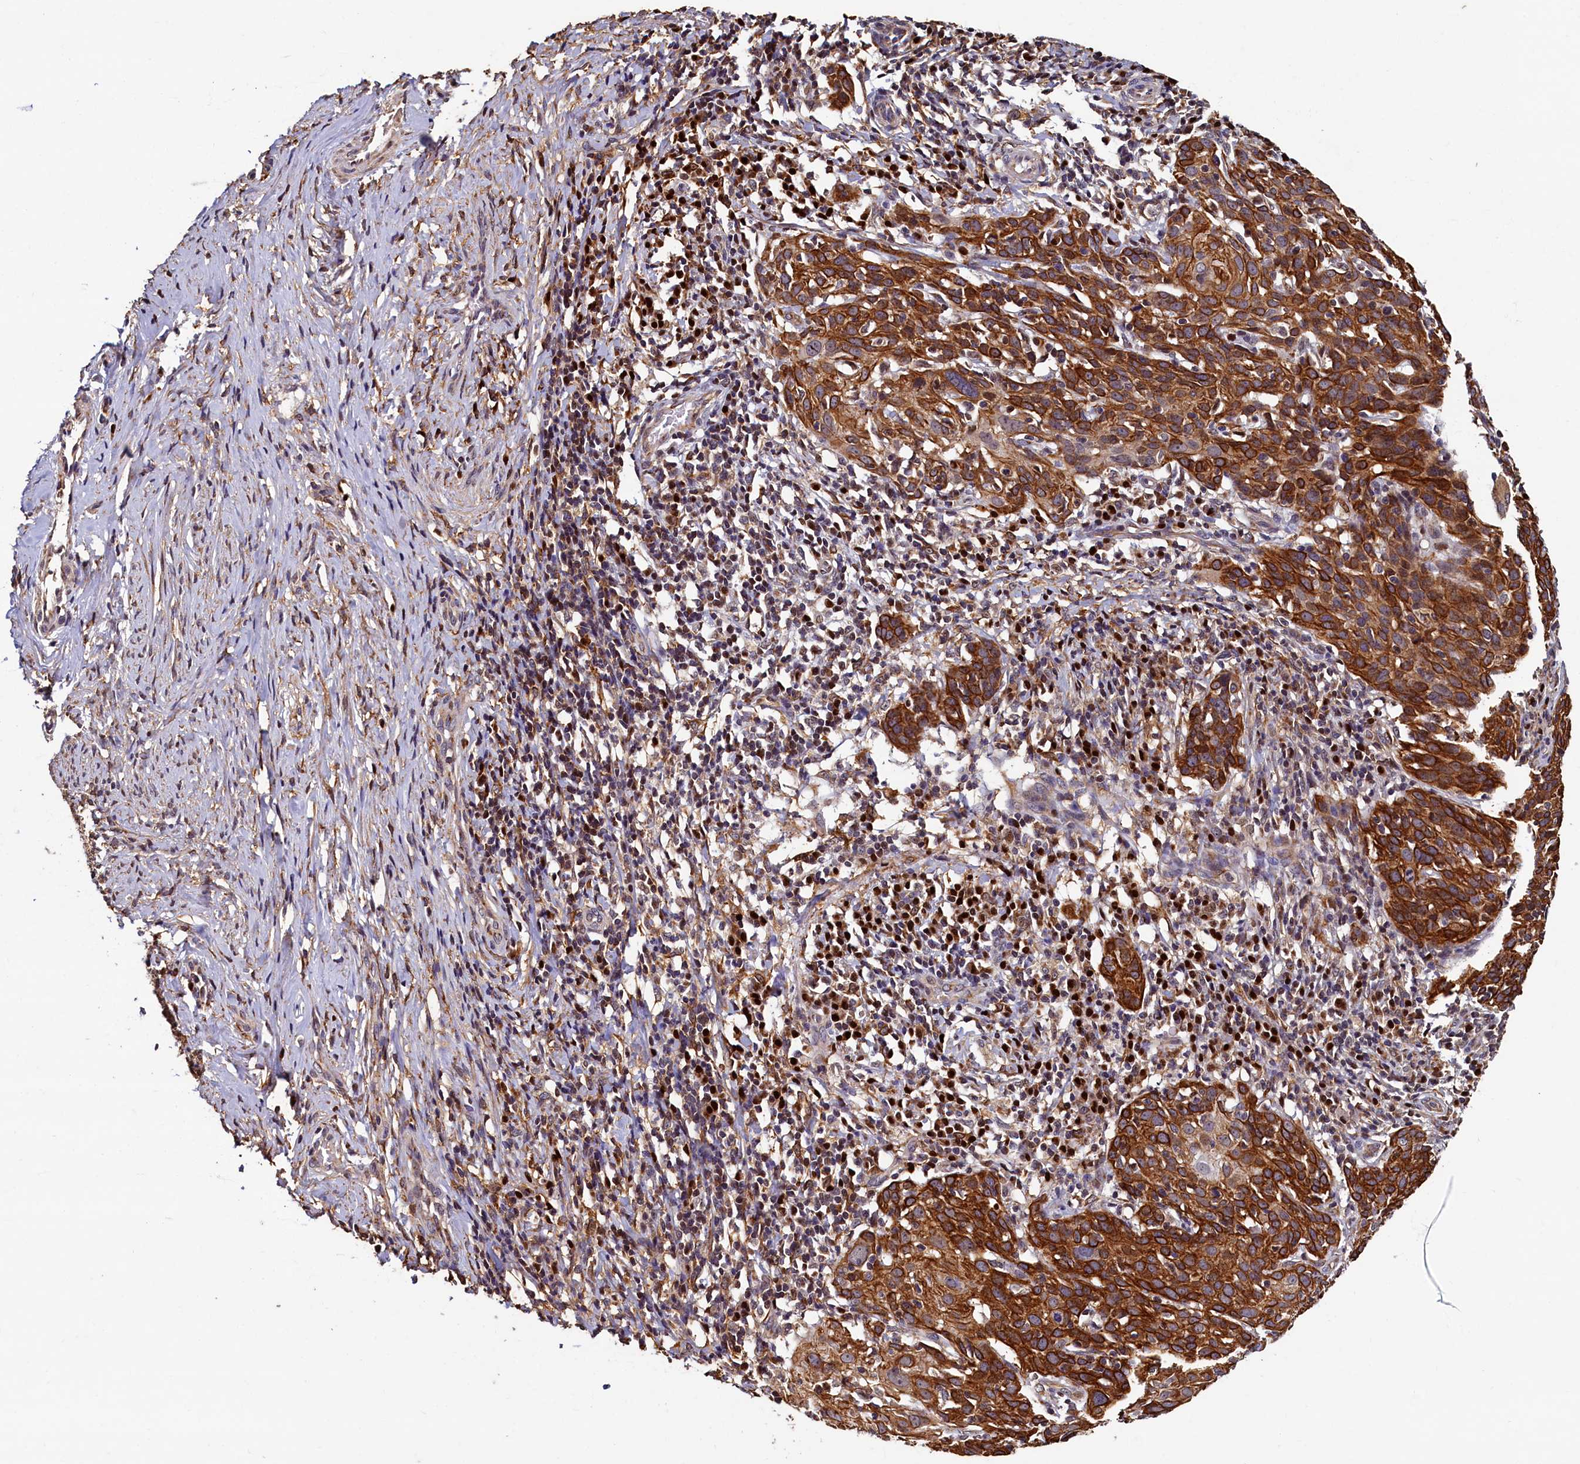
{"staining": {"intensity": "strong", "quantity": ">75%", "location": "cytoplasmic/membranous"}, "tissue": "cervical cancer", "cell_type": "Tumor cells", "image_type": "cancer", "snomed": [{"axis": "morphology", "description": "Squamous cell carcinoma, NOS"}, {"axis": "topography", "description": "Cervix"}], "caption": "A photomicrograph of human cervical cancer (squamous cell carcinoma) stained for a protein reveals strong cytoplasmic/membranous brown staining in tumor cells.", "gene": "NCKAP5L", "patient": {"sex": "female", "age": 50}}